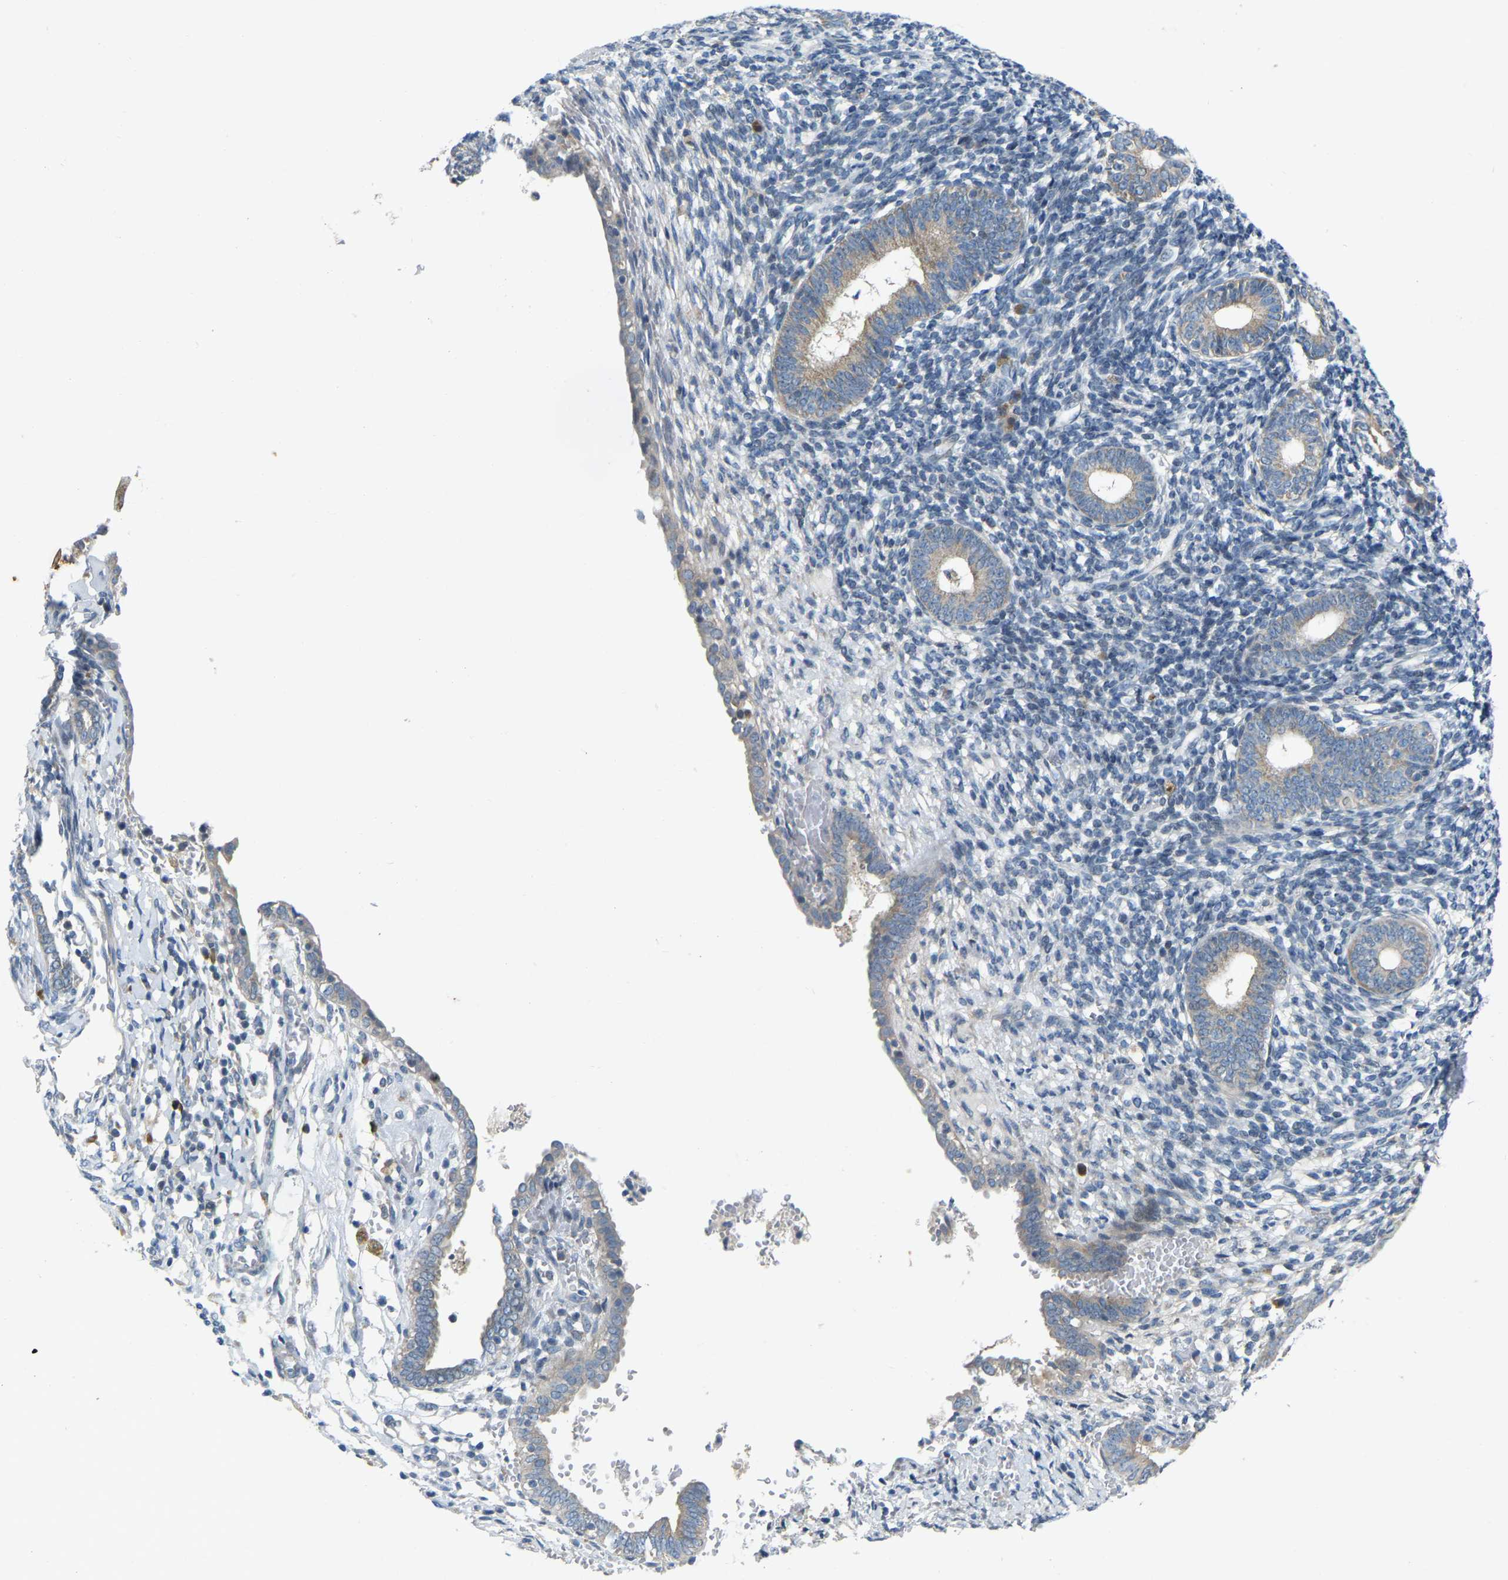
{"staining": {"intensity": "negative", "quantity": "none", "location": "none"}, "tissue": "endometrium", "cell_type": "Cells in endometrial stroma", "image_type": "normal", "snomed": [{"axis": "morphology", "description": "Normal tissue, NOS"}, {"axis": "morphology", "description": "Adenocarcinoma, NOS"}, {"axis": "topography", "description": "Endometrium"}], "caption": "Immunohistochemical staining of unremarkable human endometrium shows no significant staining in cells in endometrial stroma. Brightfield microscopy of IHC stained with DAB (3,3'-diaminobenzidine) (brown) and hematoxylin (blue), captured at high magnification.", "gene": "ENSG00000283765", "patient": {"sex": "female", "age": 57}}